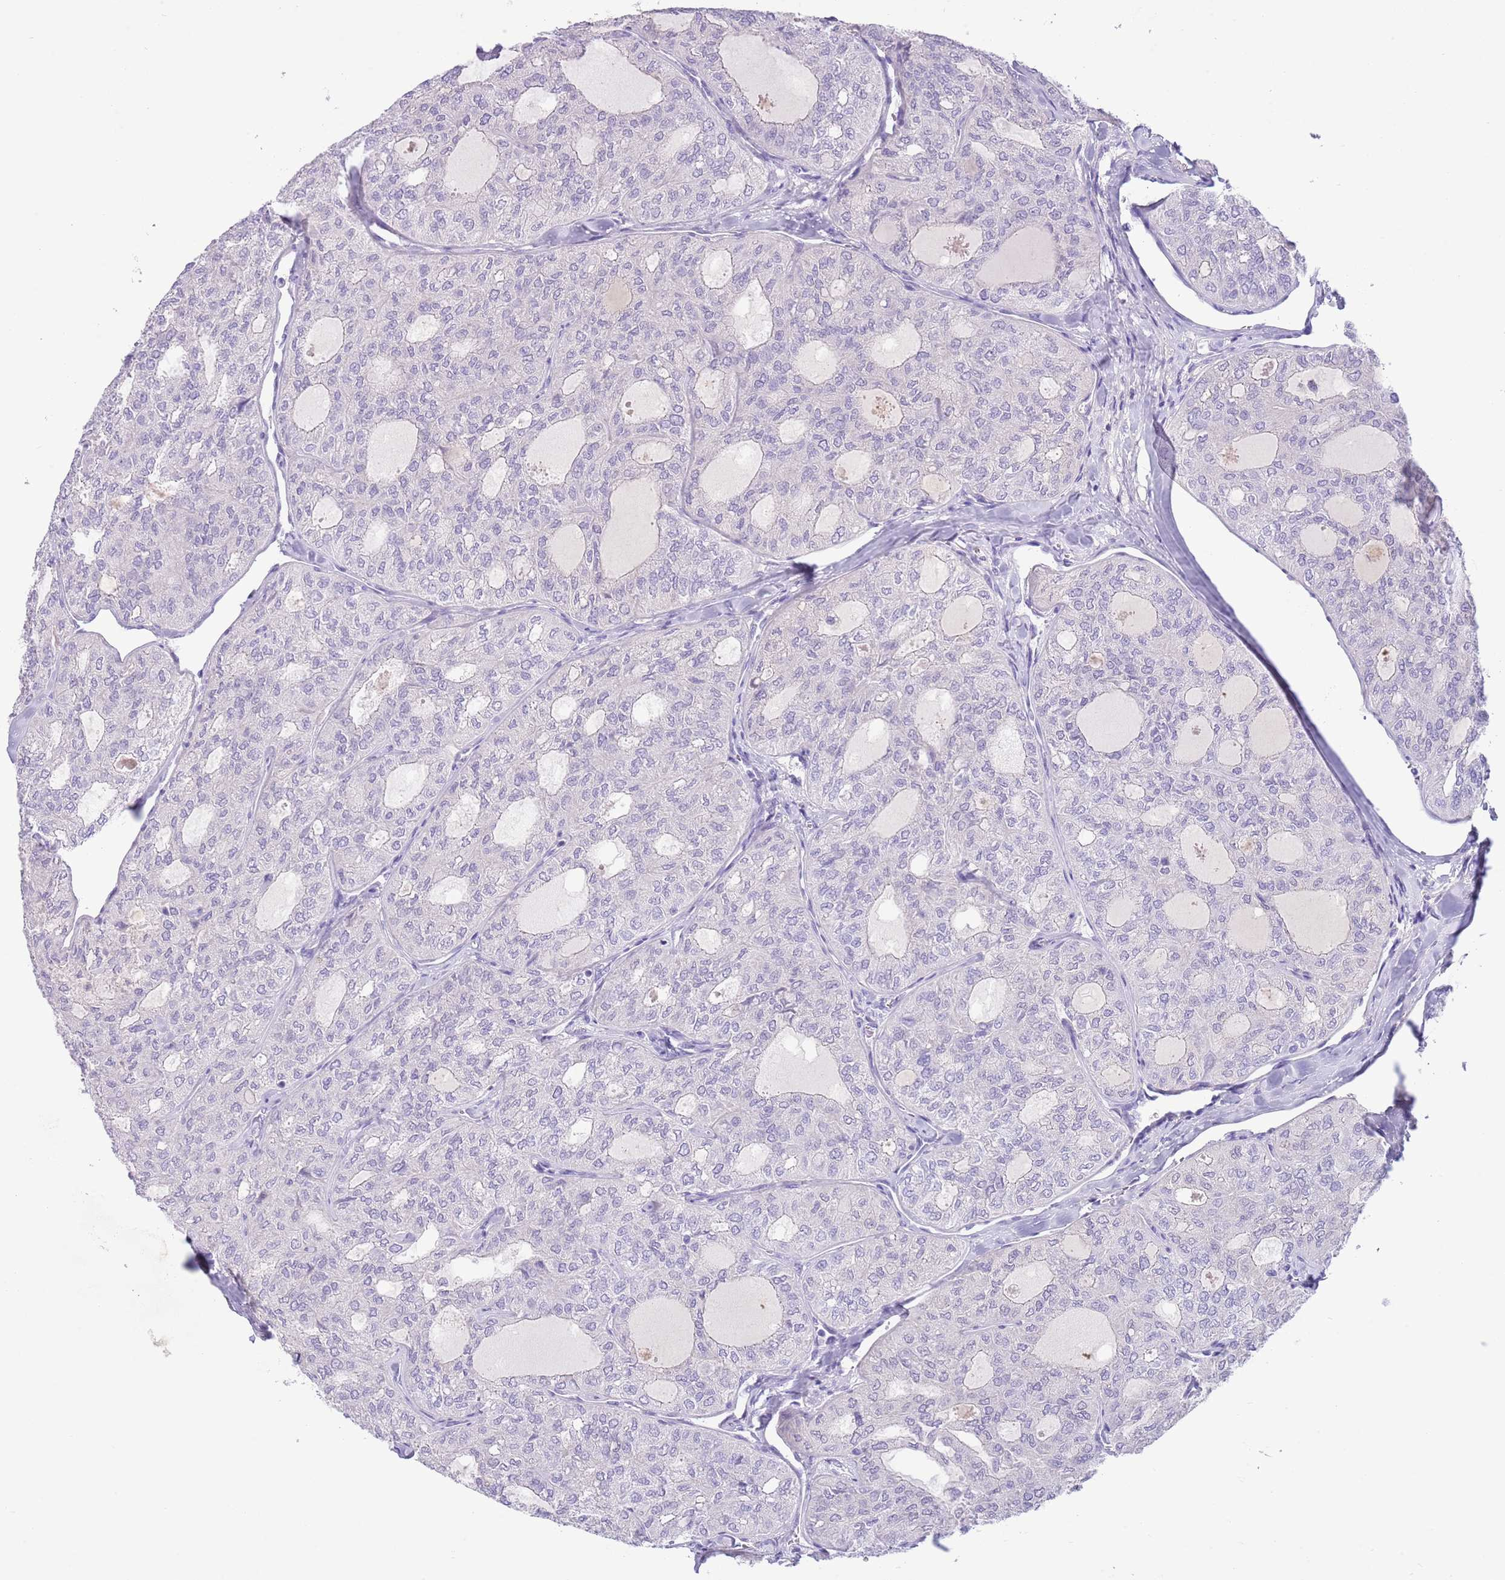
{"staining": {"intensity": "negative", "quantity": "none", "location": "none"}, "tissue": "thyroid cancer", "cell_type": "Tumor cells", "image_type": "cancer", "snomed": [{"axis": "morphology", "description": "Follicular adenoma carcinoma, NOS"}, {"axis": "topography", "description": "Thyroid gland"}], "caption": "The histopathology image exhibits no significant positivity in tumor cells of thyroid cancer. (DAB (3,3'-diaminobenzidine) immunohistochemistry (IHC) visualized using brightfield microscopy, high magnification).", "gene": "TOX2", "patient": {"sex": "male", "age": 75}}